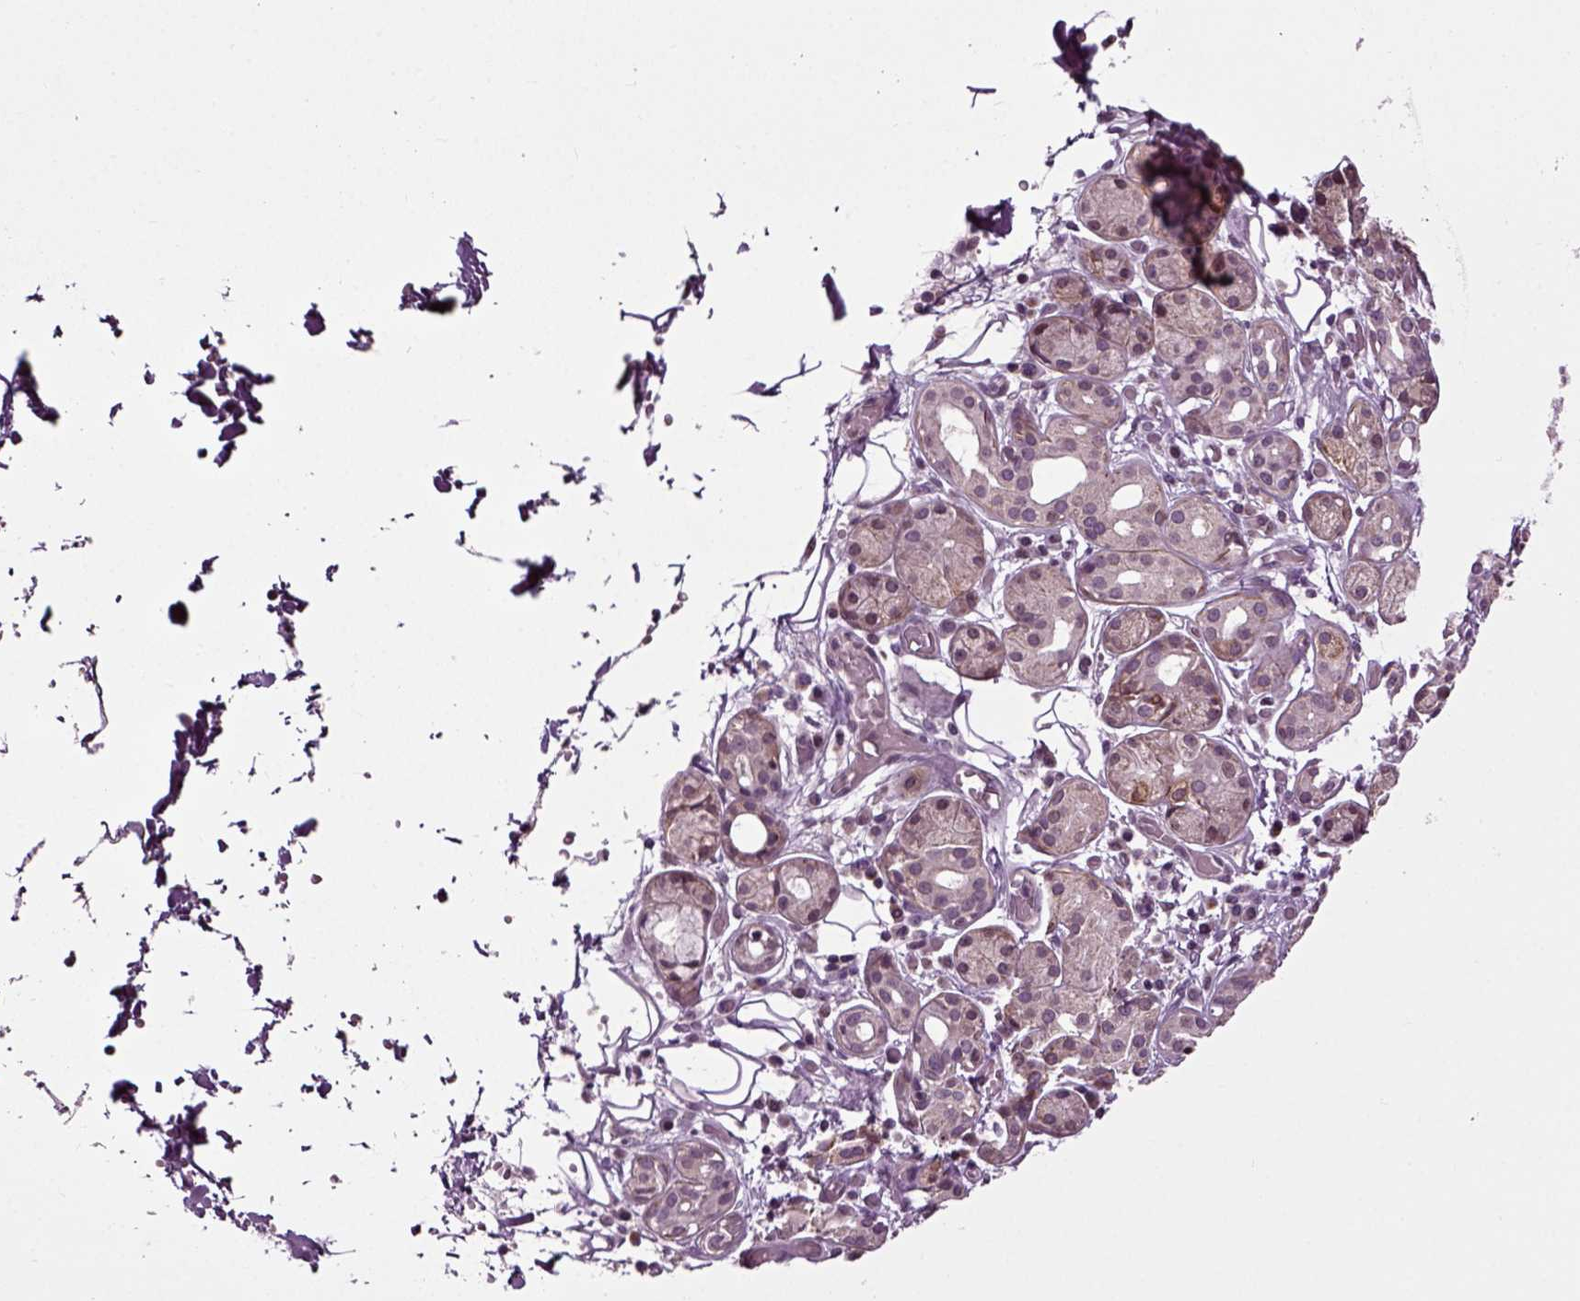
{"staining": {"intensity": "moderate", "quantity": "<25%", "location": "cytoplasmic/membranous"}, "tissue": "salivary gland", "cell_type": "Glandular cells", "image_type": "normal", "snomed": [{"axis": "morphology", "description": "Normal tissue, NOS"}, {"axis": "topography", "description": "Salivary gland"}, {"axis": "topography", "description": "Peripheral nerve tissue"}], "caption": "Salivary gland stained with a brown dye demonstrates moderate cytoplasmic/membranous positive expression in about <25% of glandular cells.", "gene": "KNSTRN", "patient": {"sex": "male", "age": 71}}